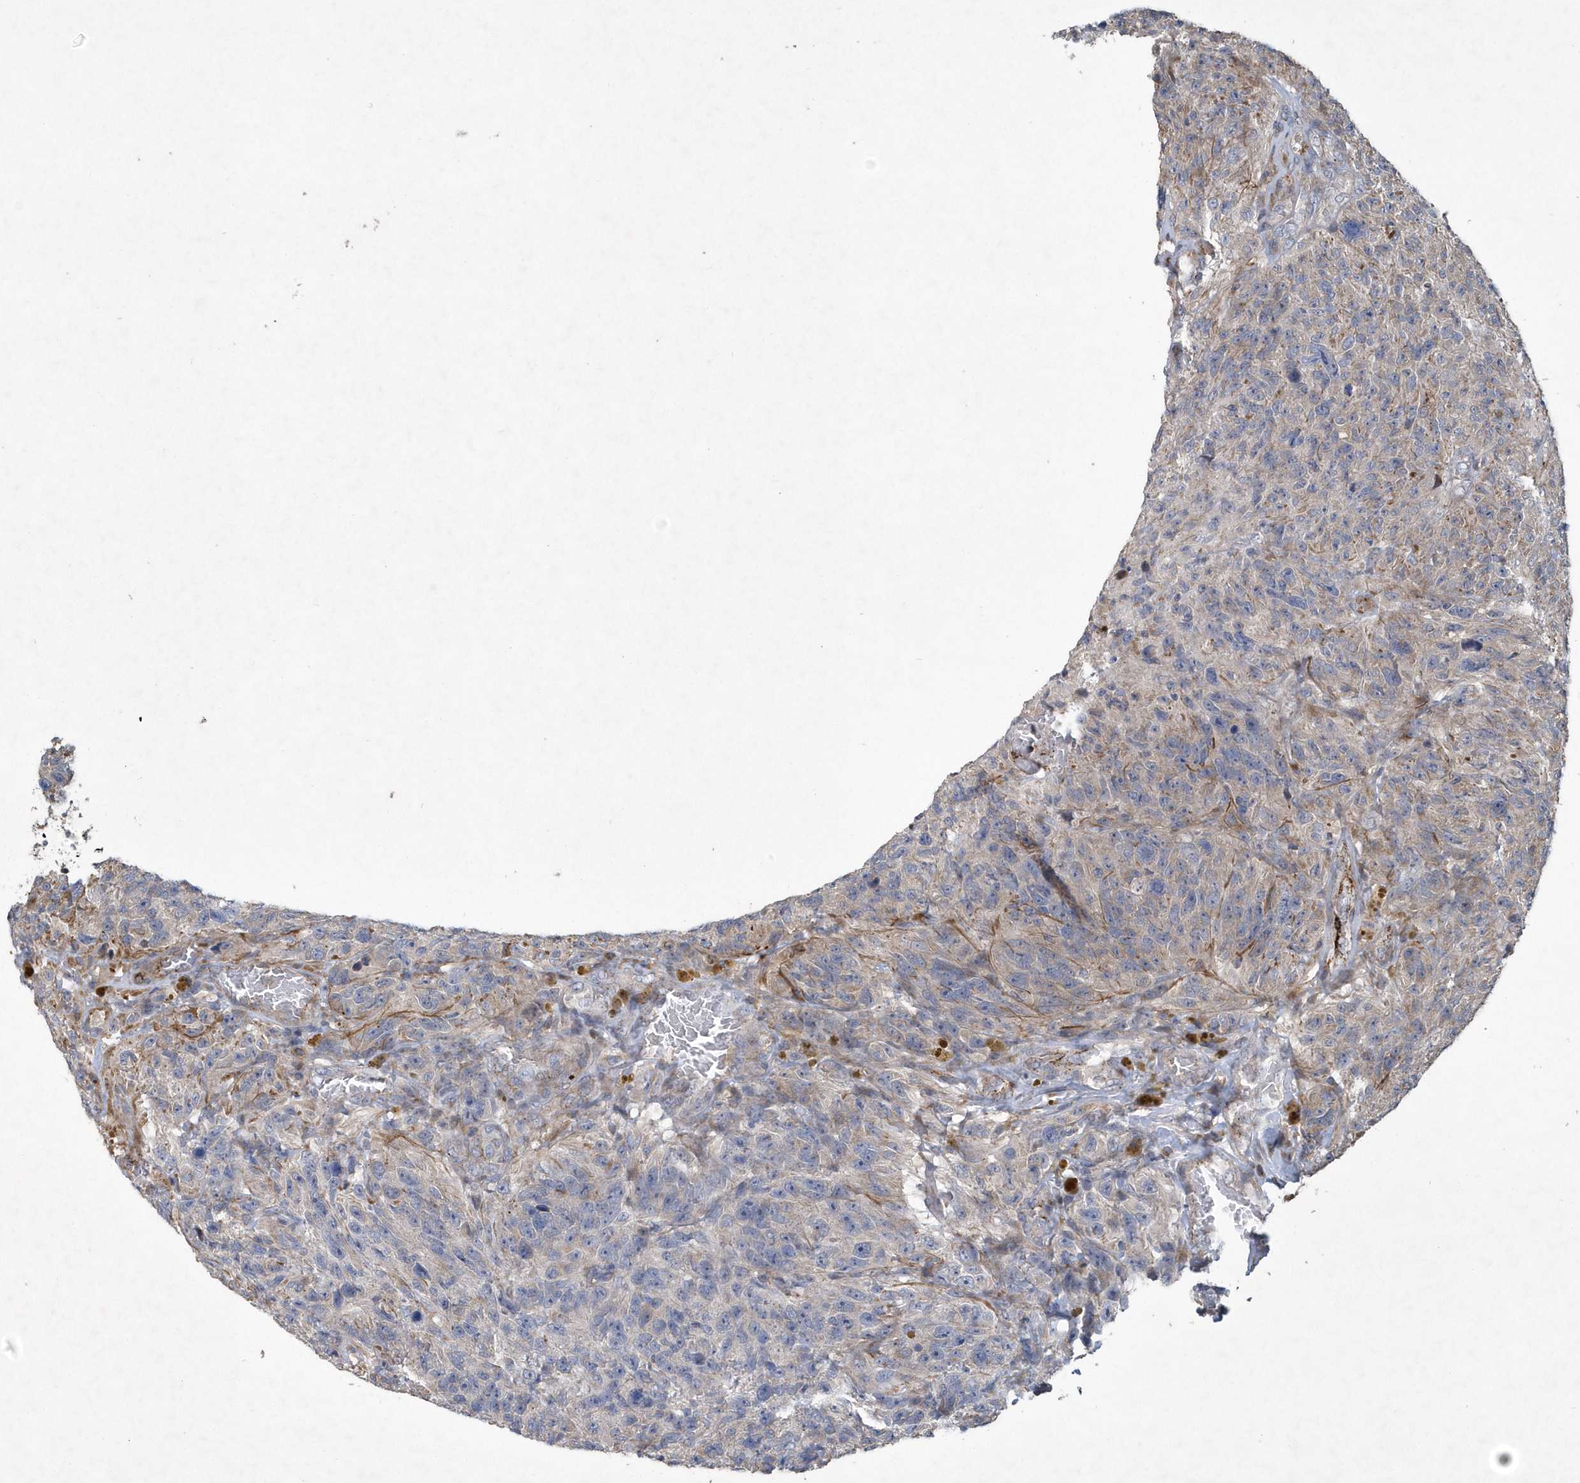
{"staining": {"intensity": "negative", "quantity": "none", "location": "none"}, "tissue": "glioma", "cell_type": "Tumor cells", "image_type": "cancer", "snomed": [{"axis": "morphology", "description": "Glioma, malignant, High grade"}, {"axis": "topography", "description": "Brain"}], "caption": "A high-resolution image shows immunohistochemistry staining of glioma, which displays no significant staining in tumor cells. The staining is performed using DAB (3,3'-diaminobenzidine) brown chromogen with nuclei counter-stained in using hematoxylin.", "gene": "N4BP2", "patient": {"sex": "male", "age": 69}}